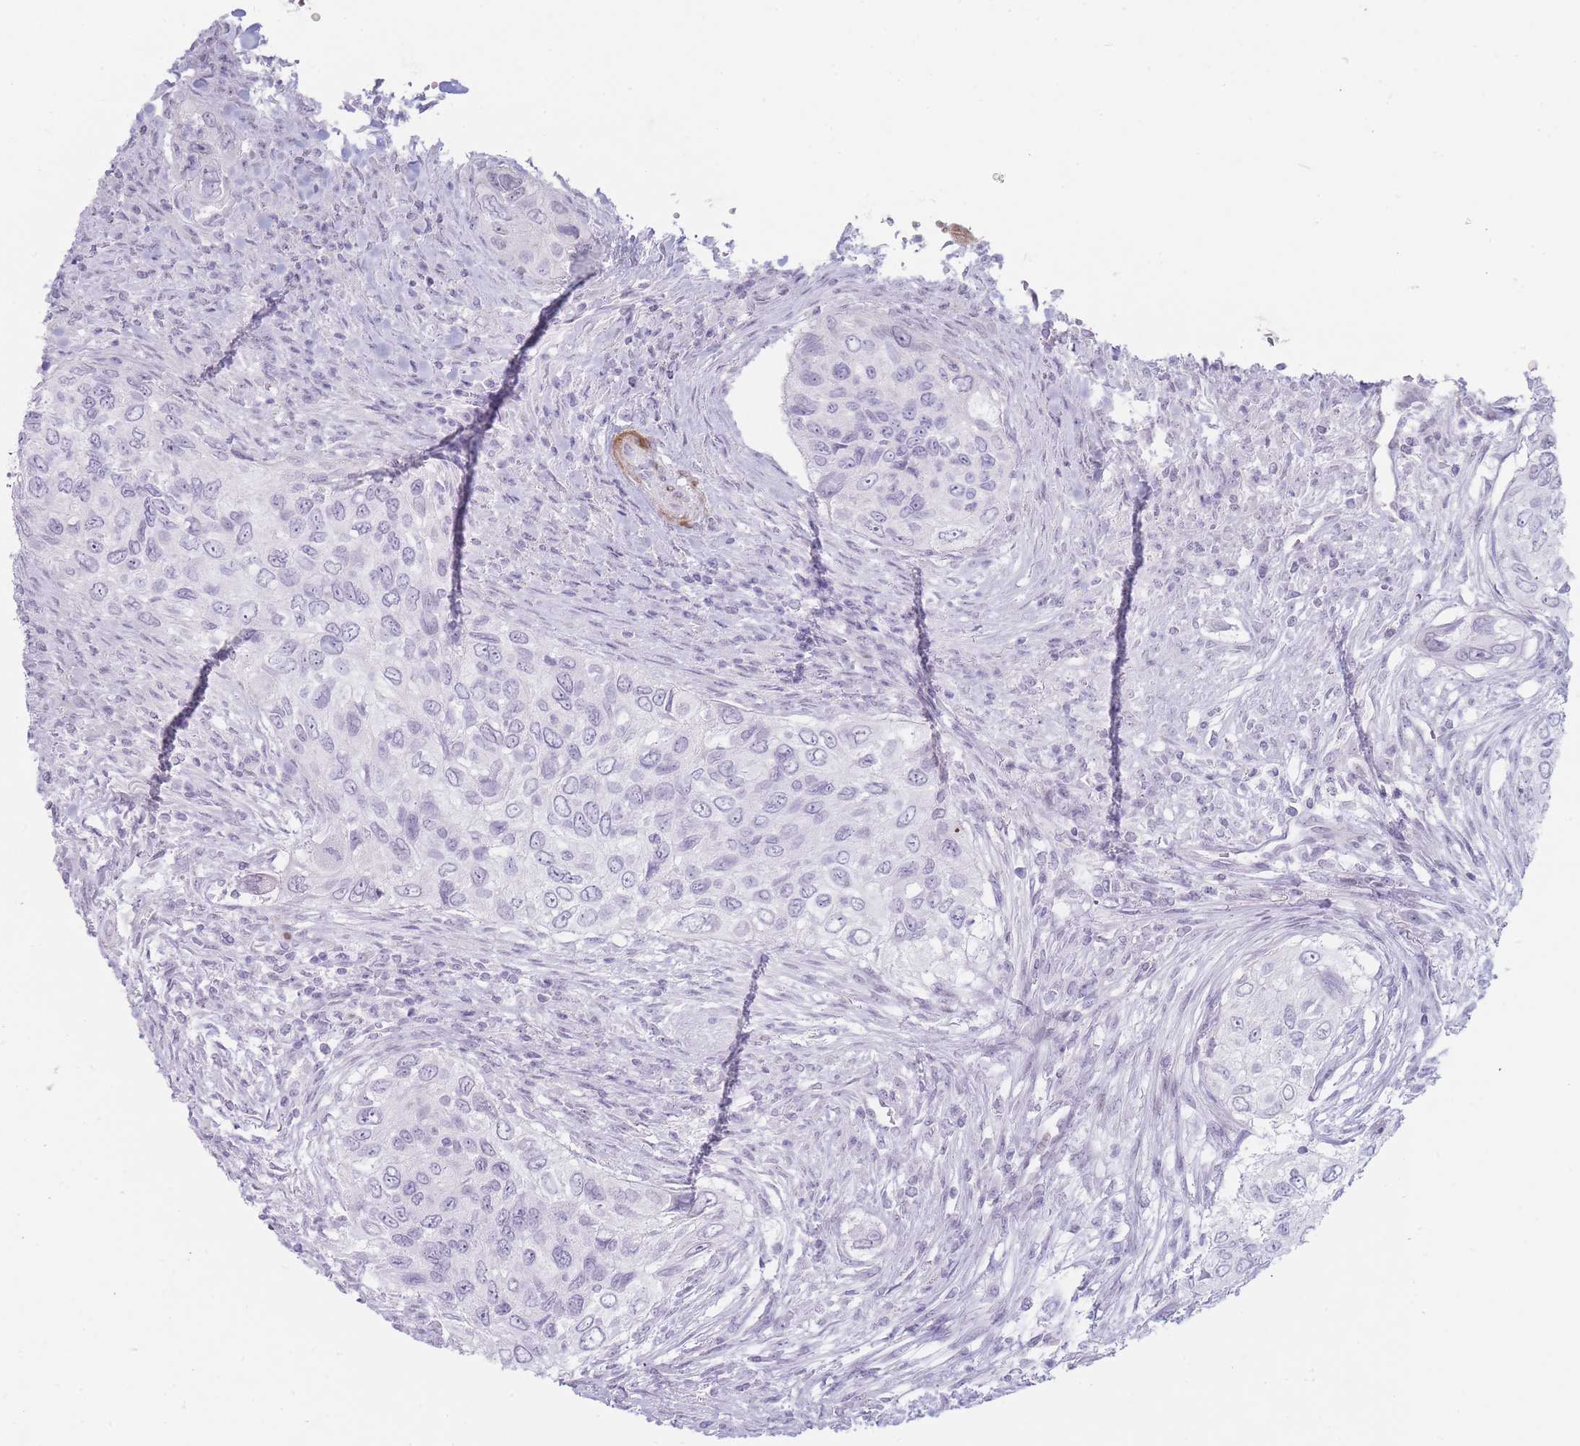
{"staining": {"intensity": "negative", "quantity": "none", "location": "none"}, "tissue": "urothelial cancer", "cell_type": "Tumor cells", "image_type": "cancer", "snomed": [{"axis": "morphology", "description": "Urothelial carcinoma, High grade"}, {"axis": "topography", "description": "Urinary bladder"}], "caption": "A micrograph of urothelial cancer stained for a protein shows no brown staining in tumor cells.", "gene": "IFNA6", "patient": {"sex": "female", "age": 60}}